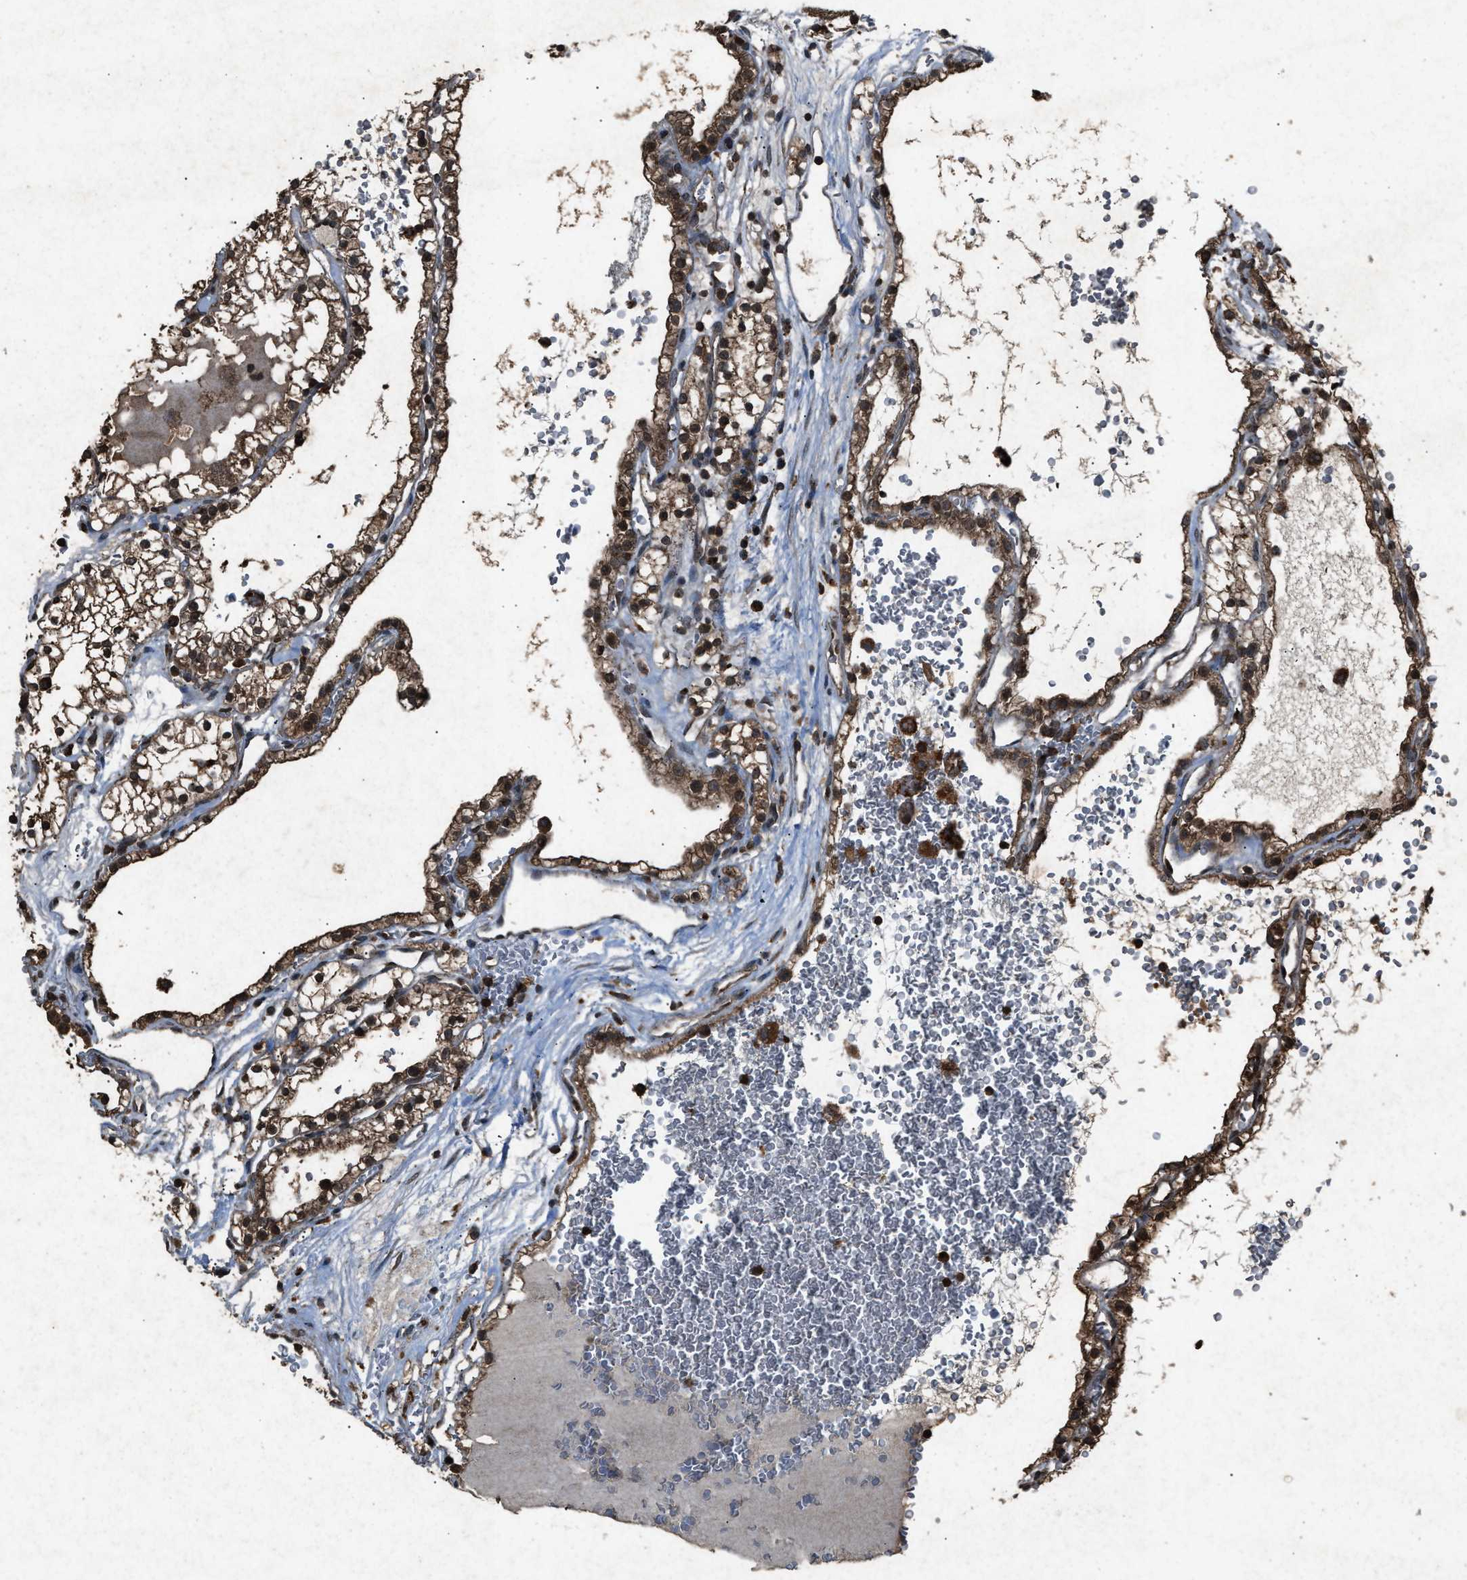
{"staining": {"intensity": "moderate", "quantity": ">75%", "location": "cytoplasmic/membranous,nuclear"}, "tissue": "renal cancer", "cell_type": "Tumor cells", "image_type": "cancer", "snomed": [{"axis": "morphology", "description": "Adenocarcinoma, NOS"}, {"axis": "topography", "description": "Kidney"}], "caption": "Renal cancer (adenocarcinoma) tissue exhibits moderate cytoplasmic/membranous and nuclear positivity in approximately >75% of tumor cells (DAB (3,3'-diaminobenzidine) IHC, brown staining for protein, blue staining for nuclei).", "gene": "OAS1", "patient": {"sex": "female", "age": 41}}